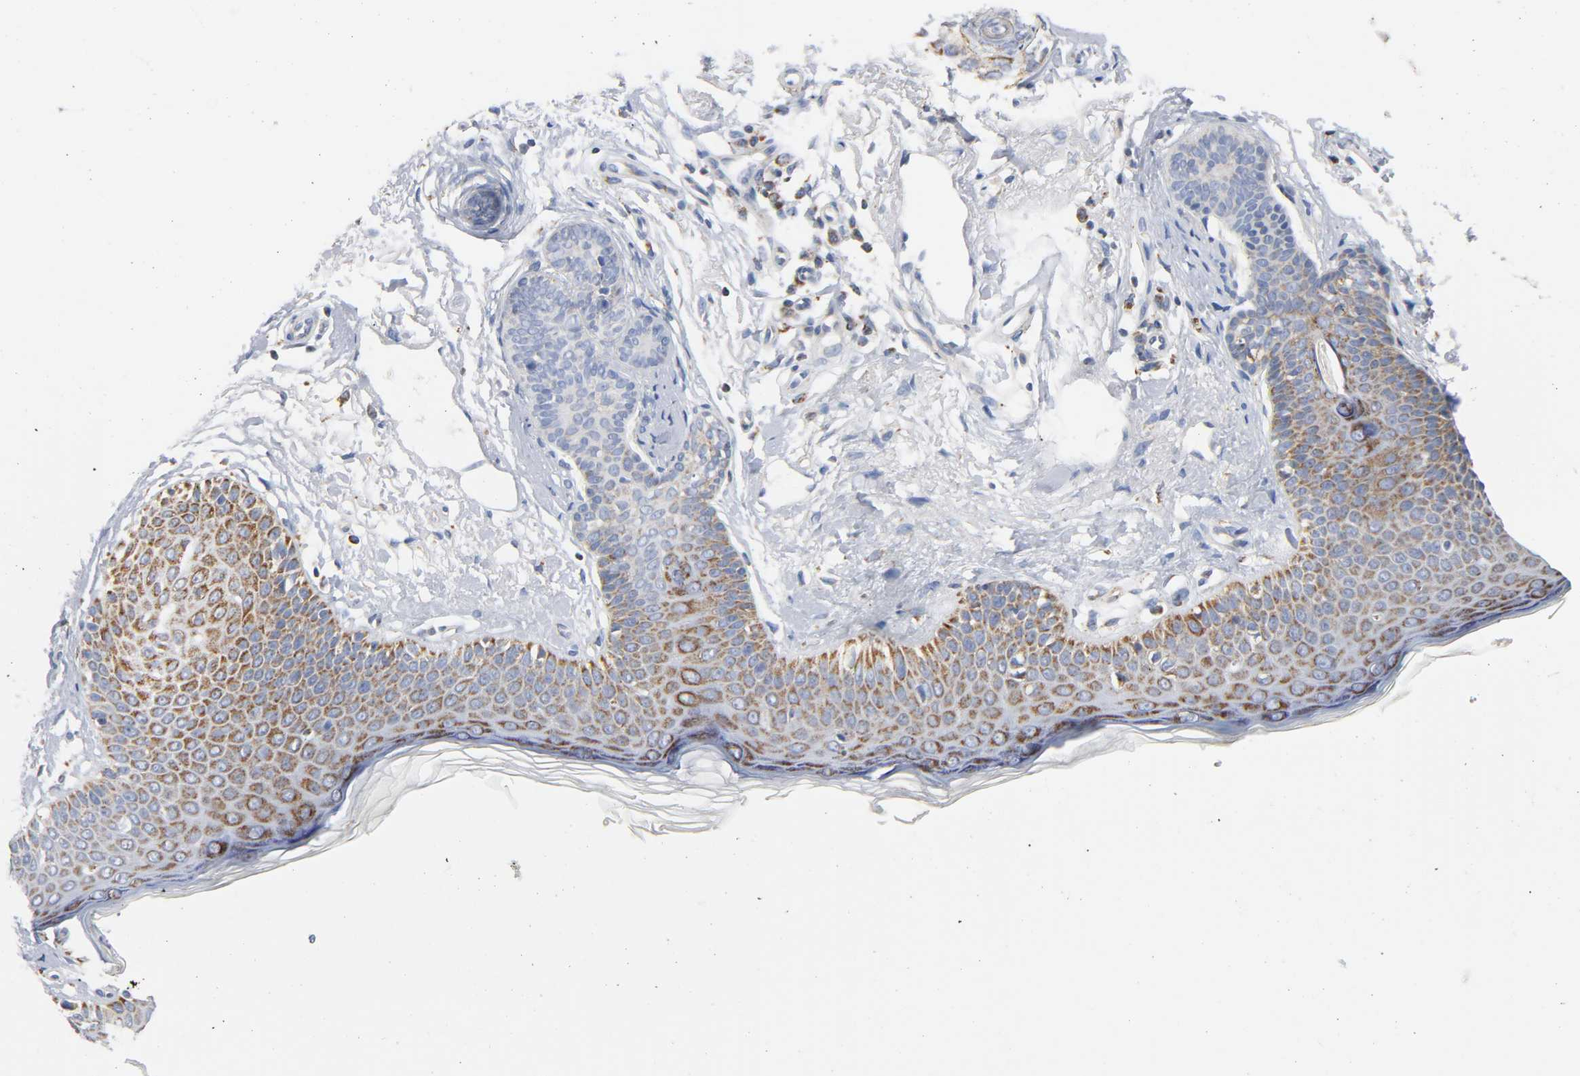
{"staining": {"intensity": "negative", "quantity": "none", "location": "none"}, "tissue": "skin cancer", "cell_type": "Tumor cells", "image_type": "cancer", "snomed": [{"axis": "morphology", "description": "Normal tissue, NOS"}, {"axis": "morphology", "description": "Basal cell carcinoma"}, {"axis": "topography", "description": "Skin"}], "caption": "Immunohistochemistry histopathology image of skin cancer stained for a protein (brown), which displays no staining in tumor cells. The staining is performed using DAB brown chromogen with nuclei counter-stained in using hematoxylin.", "gene": "BAK1", "patient": {"sex": "female", "age": 69}}